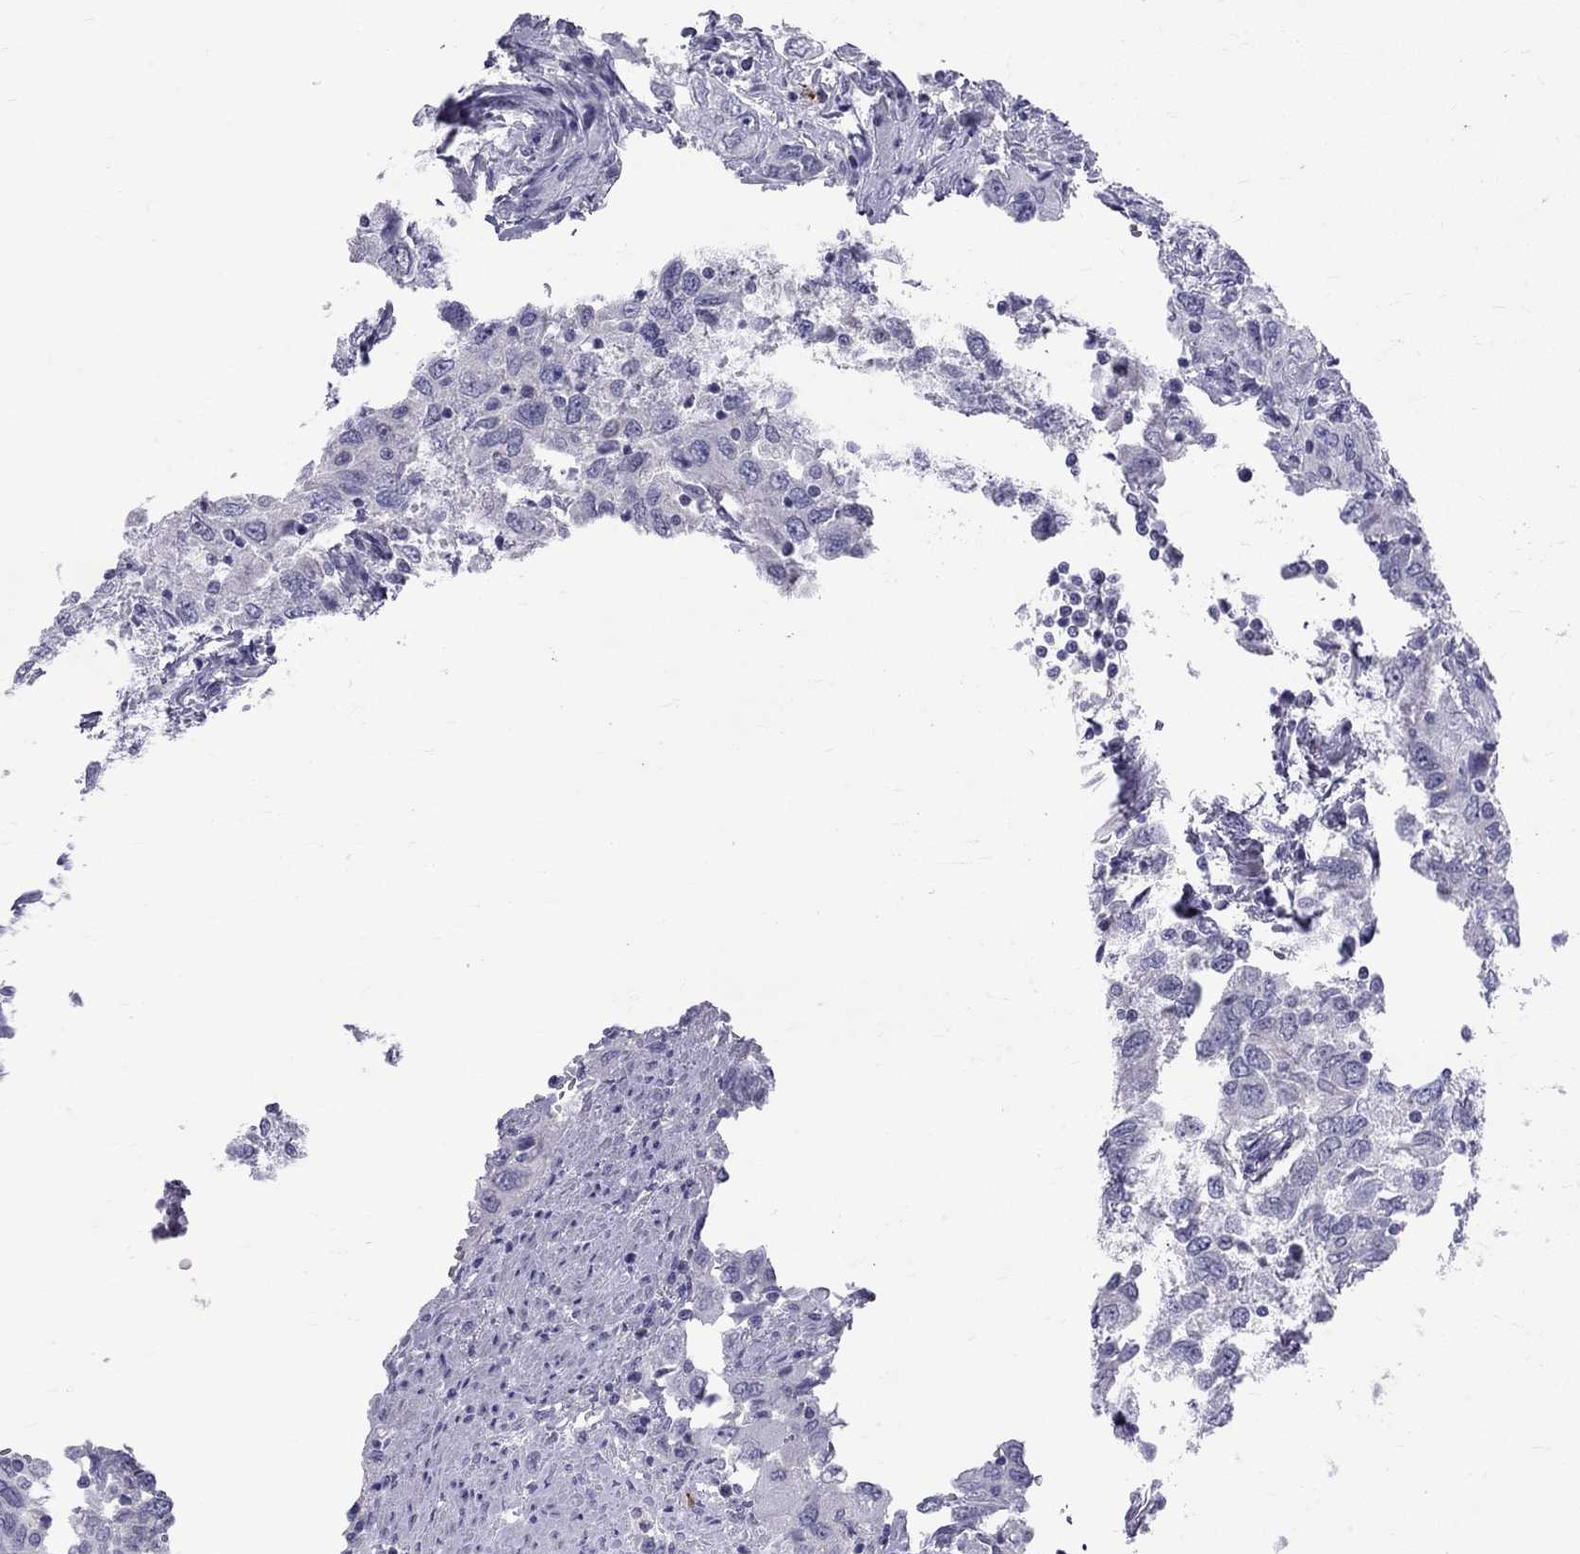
{"staining": {"intensity": "negative", "quantity": "none", "location": "none"}, "tissue": "urothelial cancer", "cell_type": "Tumor cells", "image_type": "cancer", "snomed": [{"axis": "morphology", "description": "Urothelial carcinoma, High grade"}, {"axis": "topography", "description": "Urinary bladder"}], "caption": "Immunohistochemical staining of human high-grade urothelial carcinoma reveals no significant positivity in tumor cells.", "gene": "RTL9", "patient": {"sex": "male", "age": 76}}